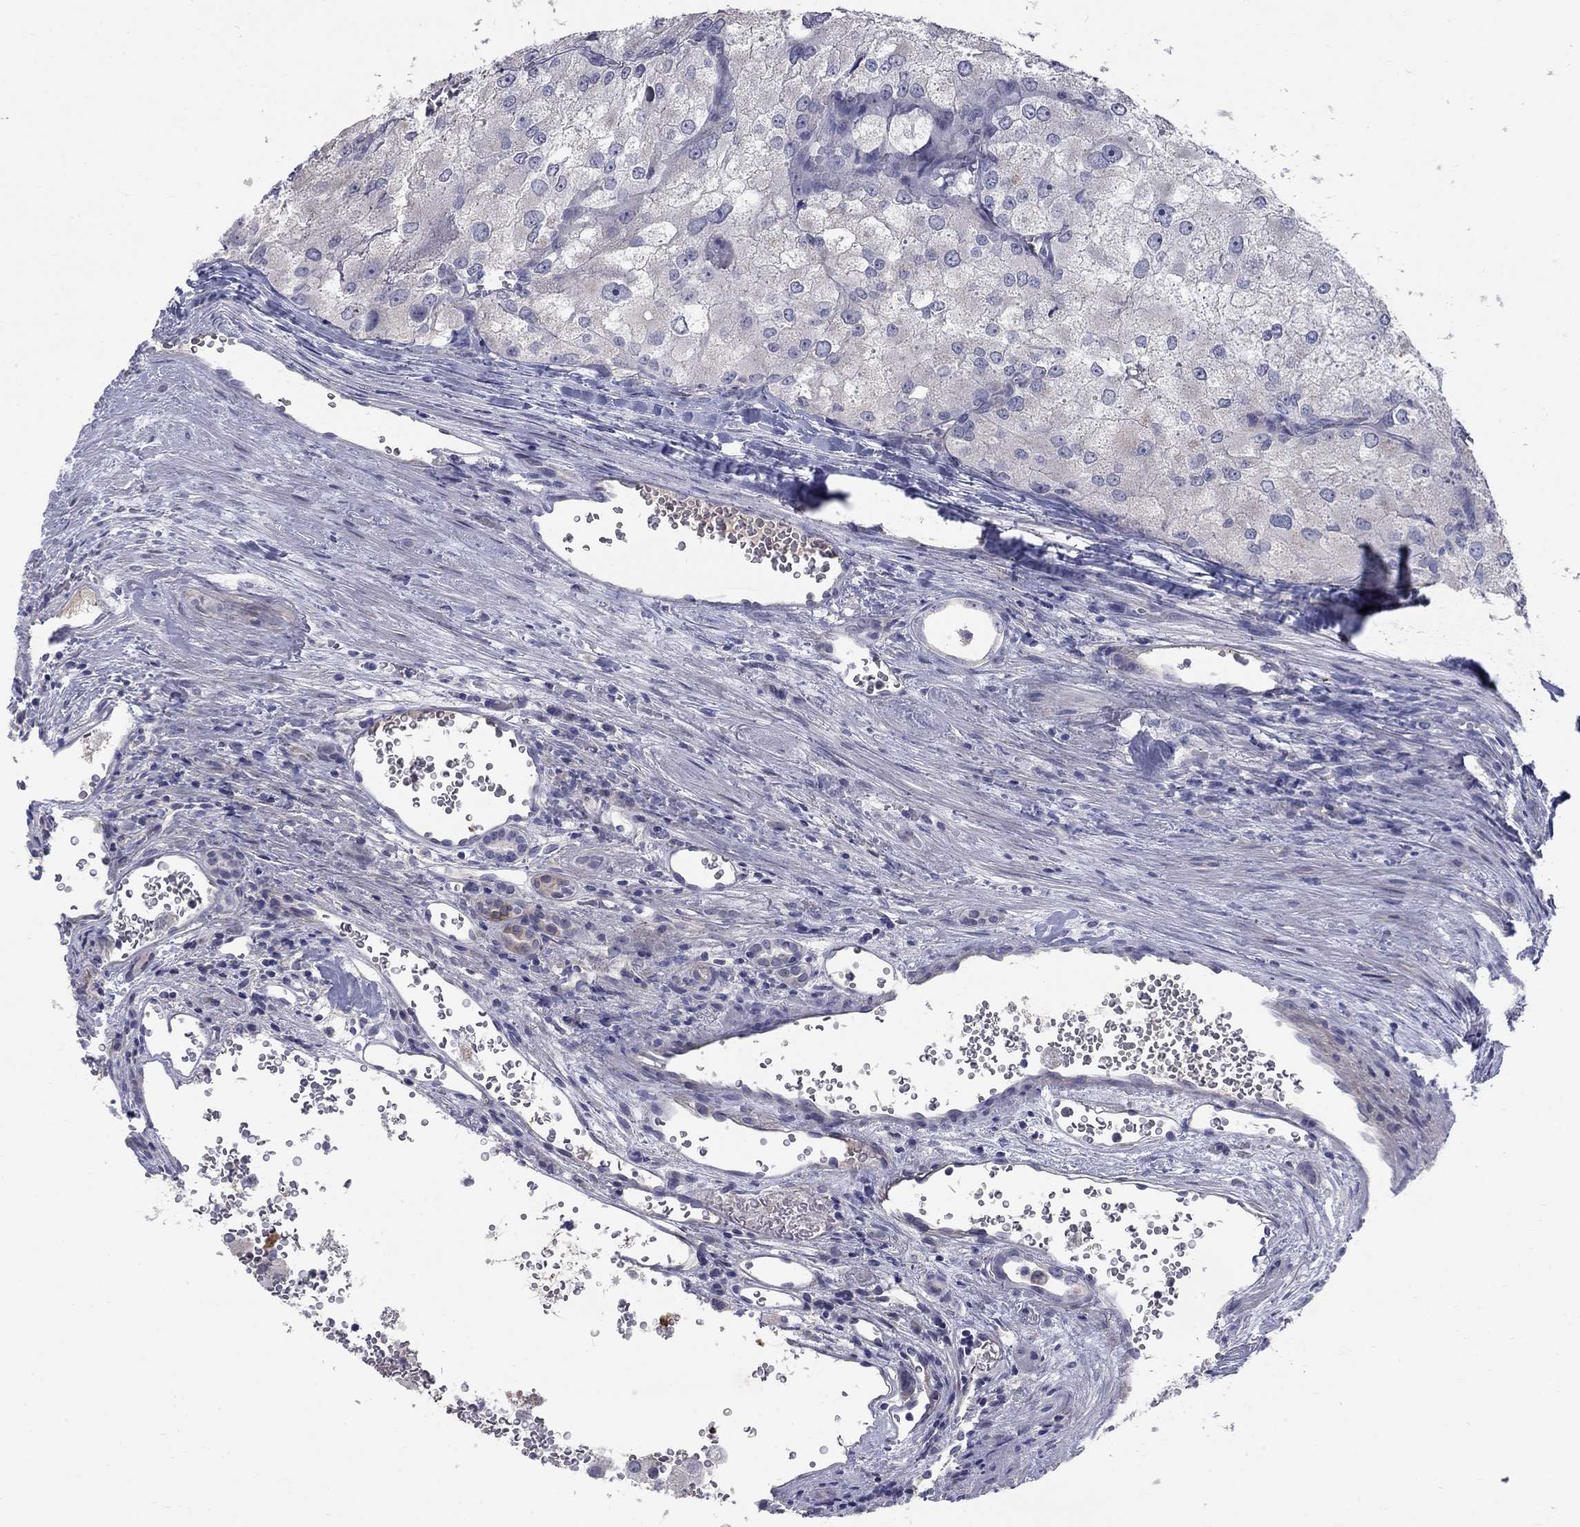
{"staining": {"intensity": "negative", "quantity": "none", "location": "none"}, "tissue": "renal cancer", "cell_type": "Tumor cells", "image_type": "cancer", "snomed": [{"axis": "morphology", "description": "Adenocarcinoma, NOS"}, {"axis": "topography", "description": "Kidney"}], "caption": "An IHC micrograph of renal cancer (adenocarcinoma) is shown. There is no staining in tumor cells of renal cancer (adenocarcinoma).", "gene": "PTH1R", "patient": {"sex": "female", "age": 70}}